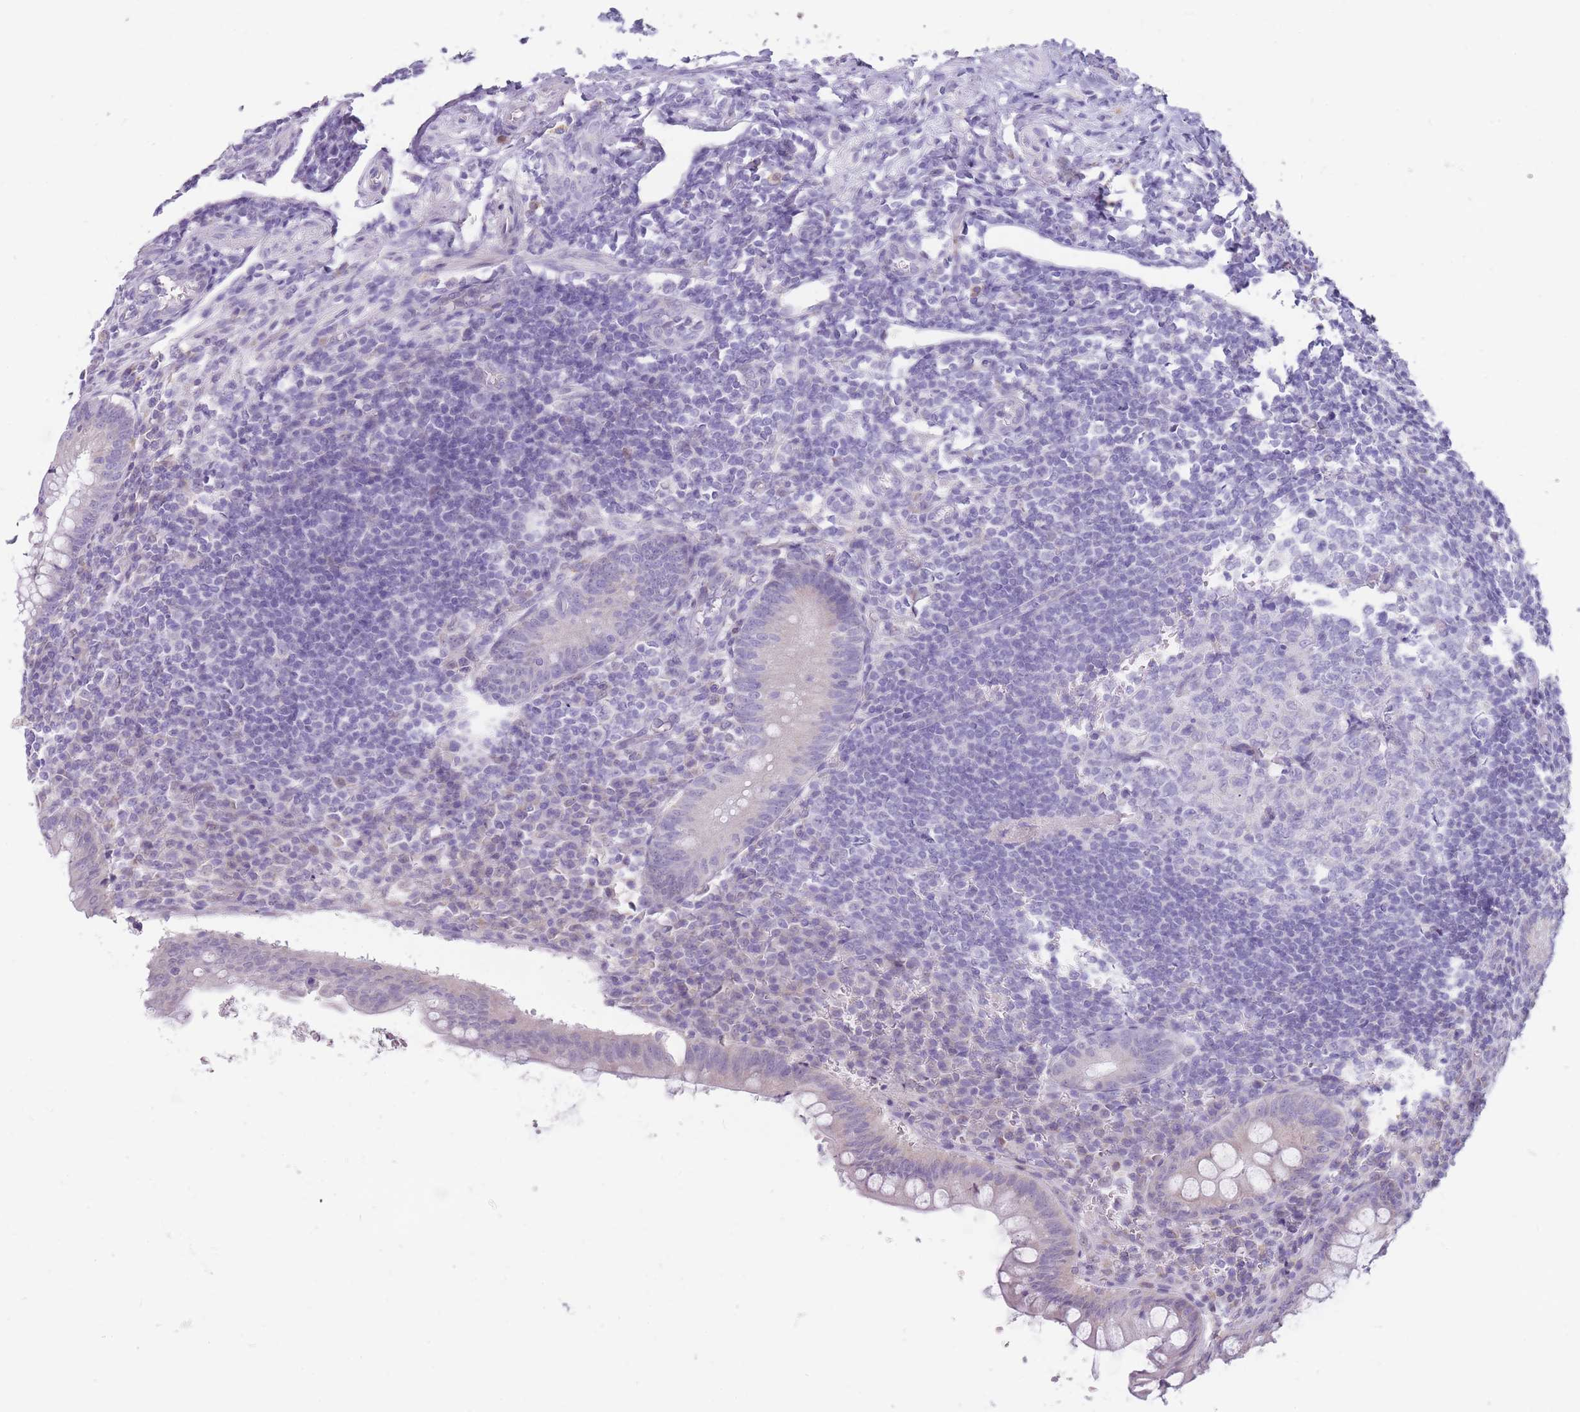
{"staining": {"intensity": "negative", "quantity": "none", "location": "none"}, "tissue": "appendix", "cell_type": "Glandular cells", "image_type": "normal", "snomed": [{"axis": "morphology", "description": "Normal tissue, NOS"}, {"axis": "topography", "description": "Appendix"}], "caption": "There is no significant expression in glandular cells of appendix. (DAB immunohistochemistry, high magnification).", "gene": "ERICH4", "patient": {"sex": "female", "age": 33}}